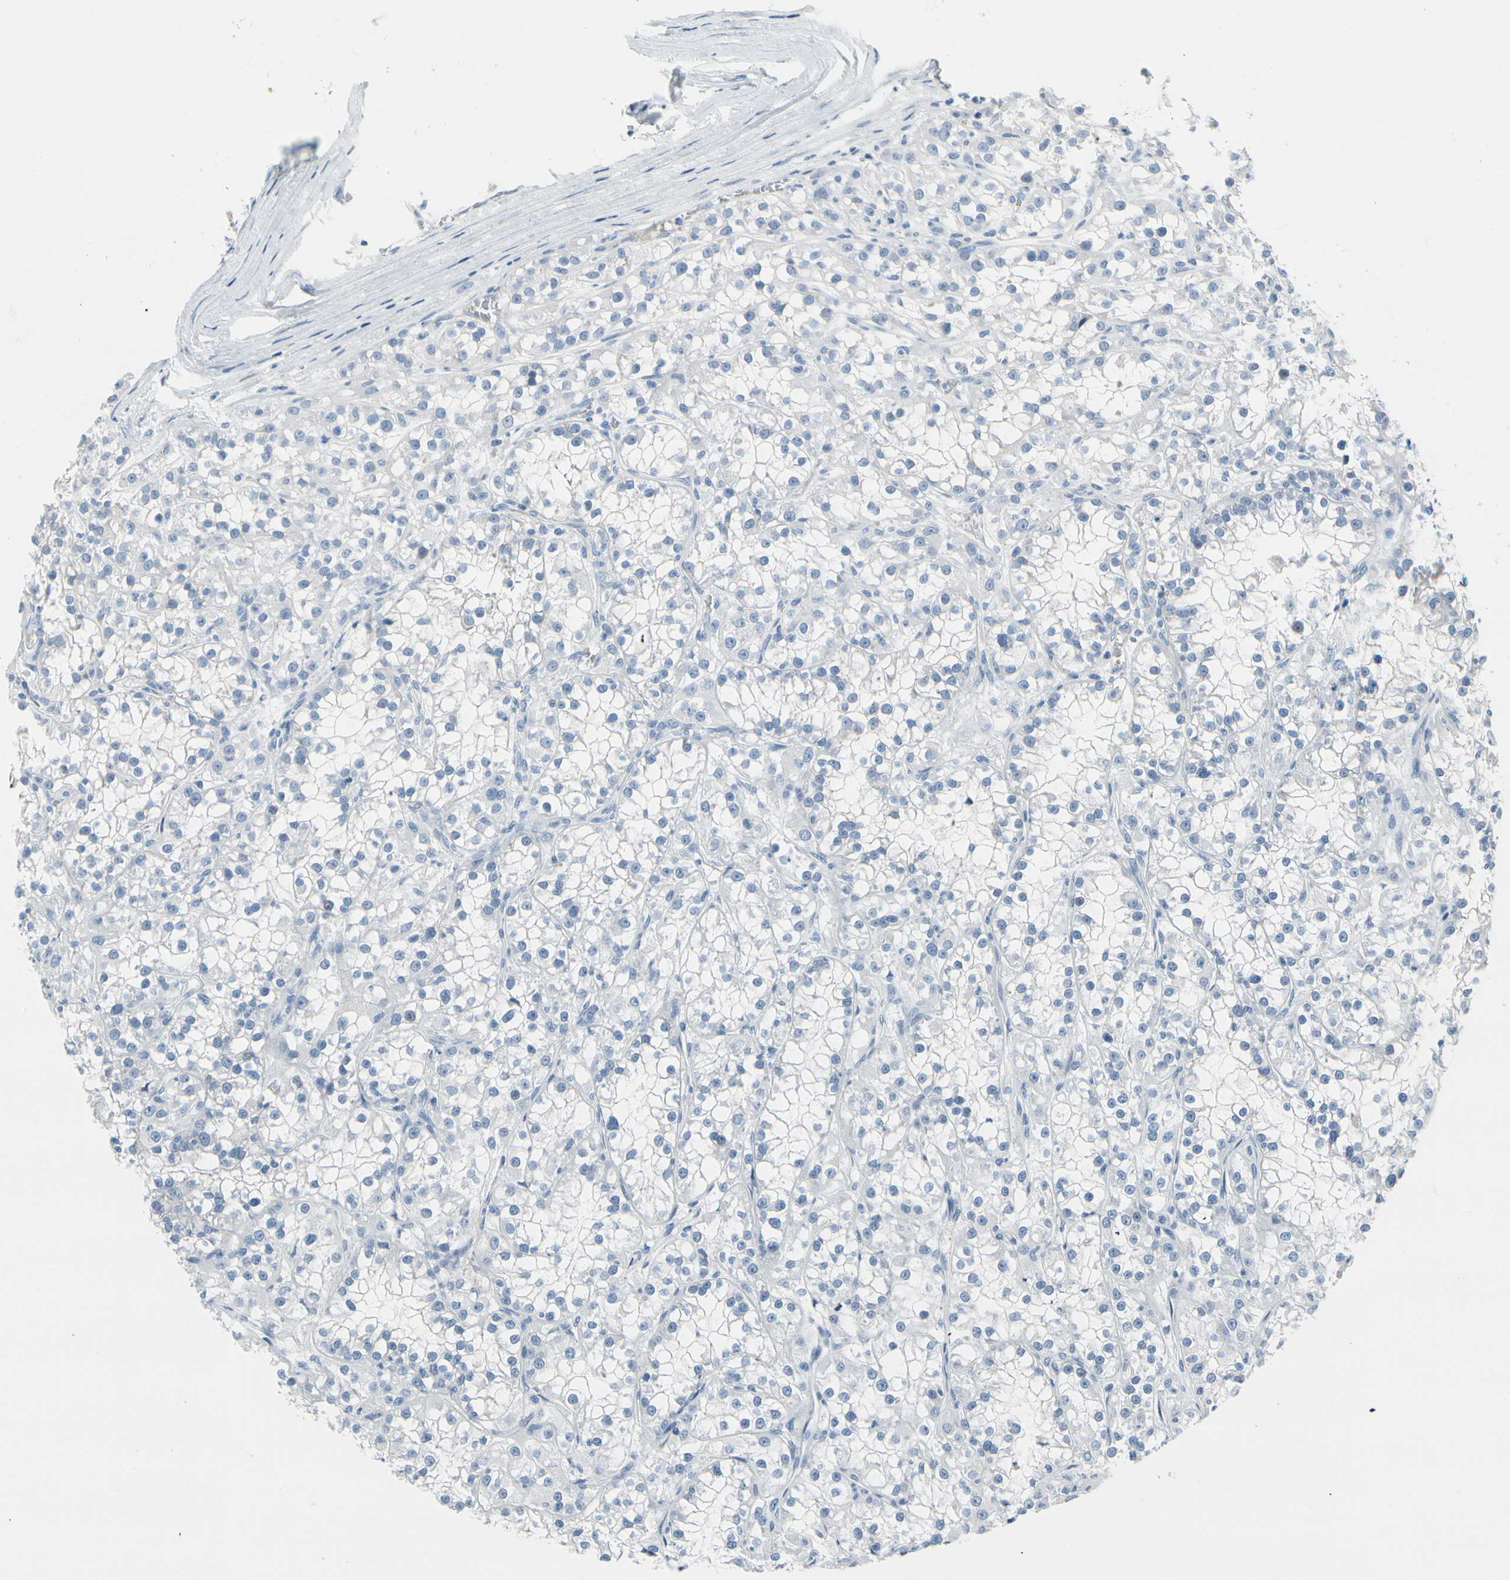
{"staining": {"intensity": "negative", "quantity": "none", "location": "none"}, "tissue": "renal cancer", "cell_type": "Tumor cells", "image_type": "cancer", "snomed": [{"axis": "morphology", "description": "Adenocarcinoma, NOS"}, {"axis": "topography", "description": "Kidney"}], "caption": "Immunohistochemistry (IHC) of renal cancer exhibits no staining in tumor cells.", "gene": "MUC5B", "patient": {"sex": "female", "age": 52}}